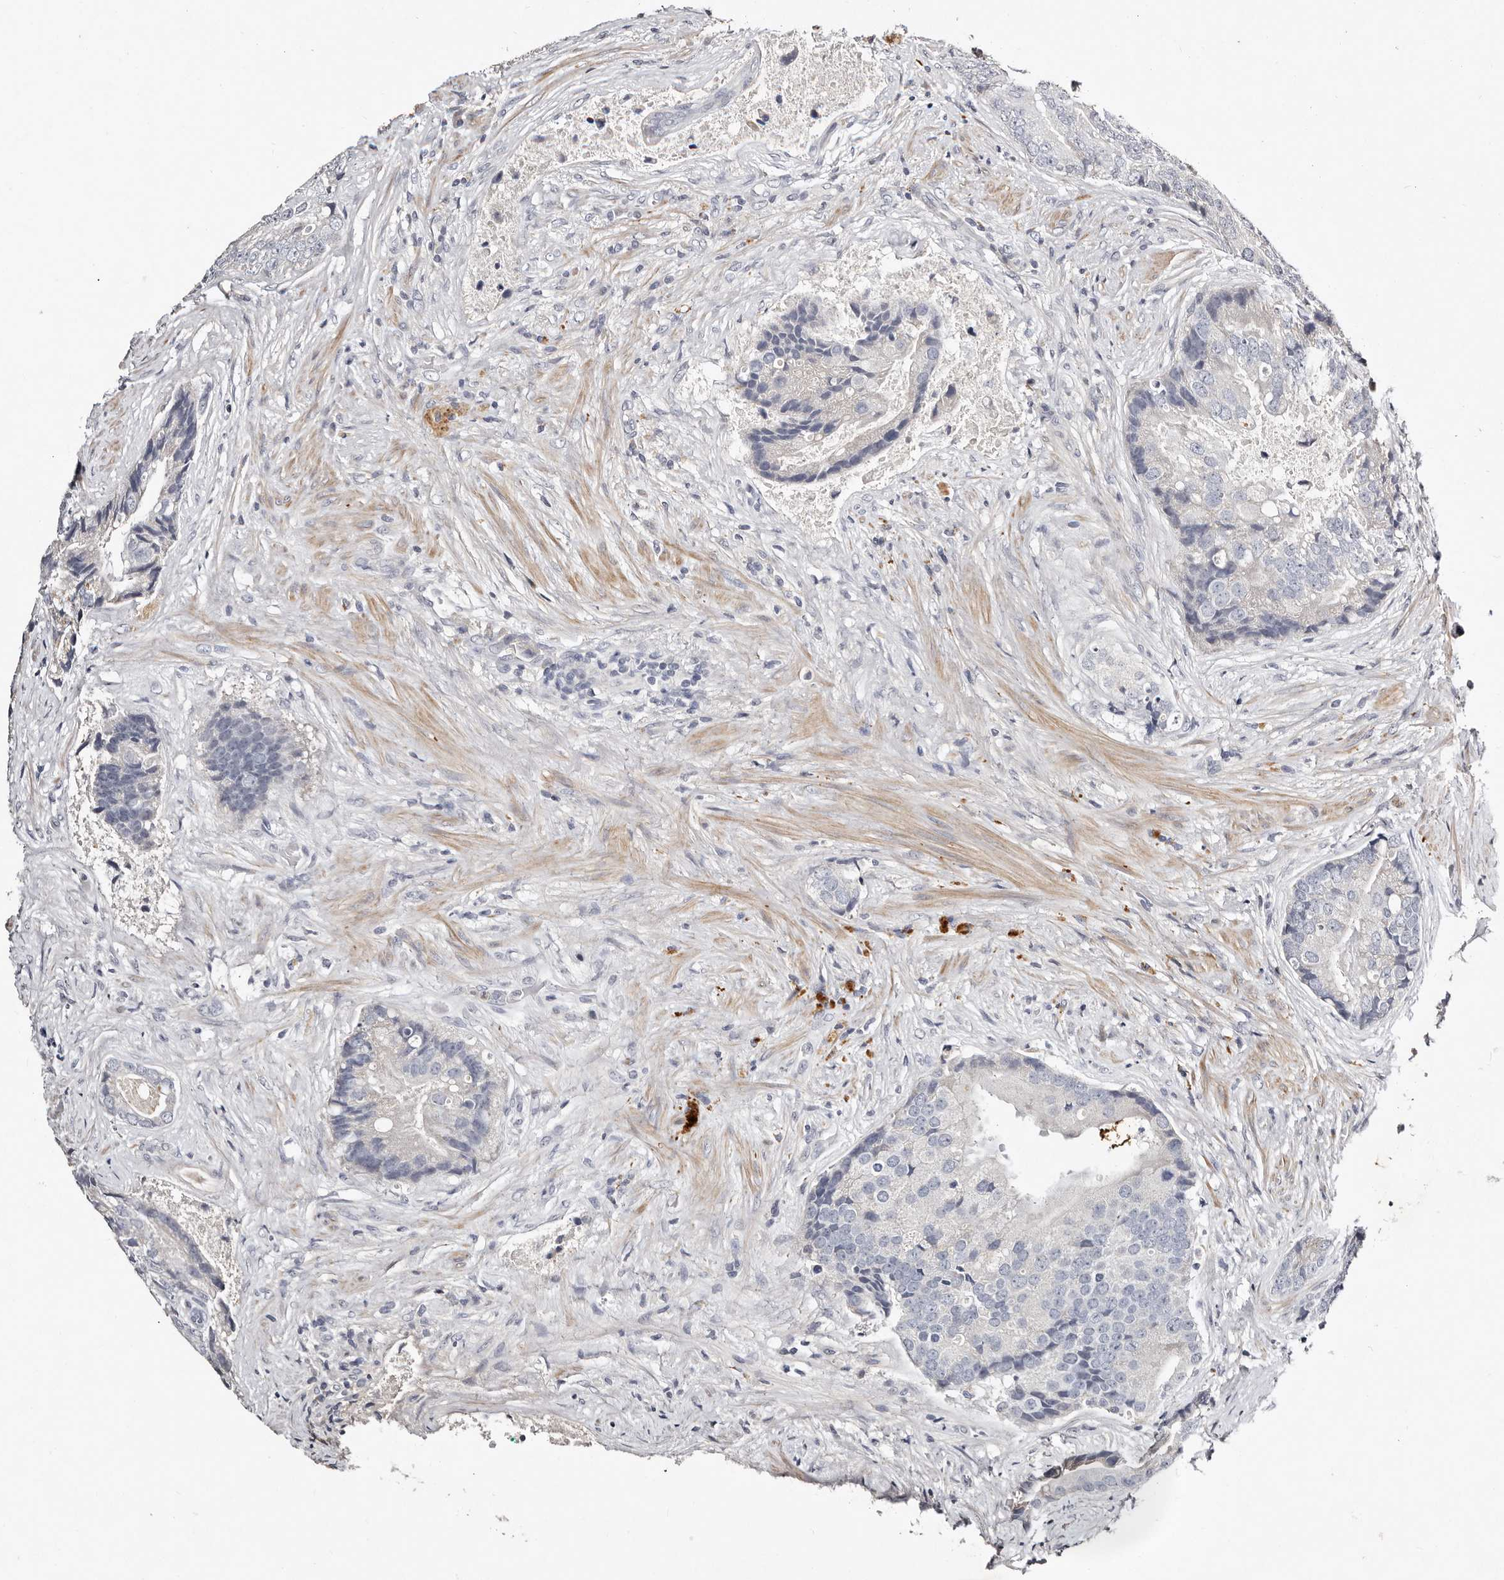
{"staining": {"intensity": "negative", "quantity": "none", "location": "none"}, "tissue": "prostate cancer", "cell_type": "Tumor cells", "image_type": "cancer", "snomed": [{"axis": "morphology", "description": "Adenocarcinoma, High grade"}, {"axis": "topography", "description": "Prostate"}], "caption": "This is an IHC photomicrograph of adenocarcinoma (high-grade) (prostate). There is no positivity in tumor cells.", "gene": "MRPS33", "patient": {"sex": "male", "age": 70}}